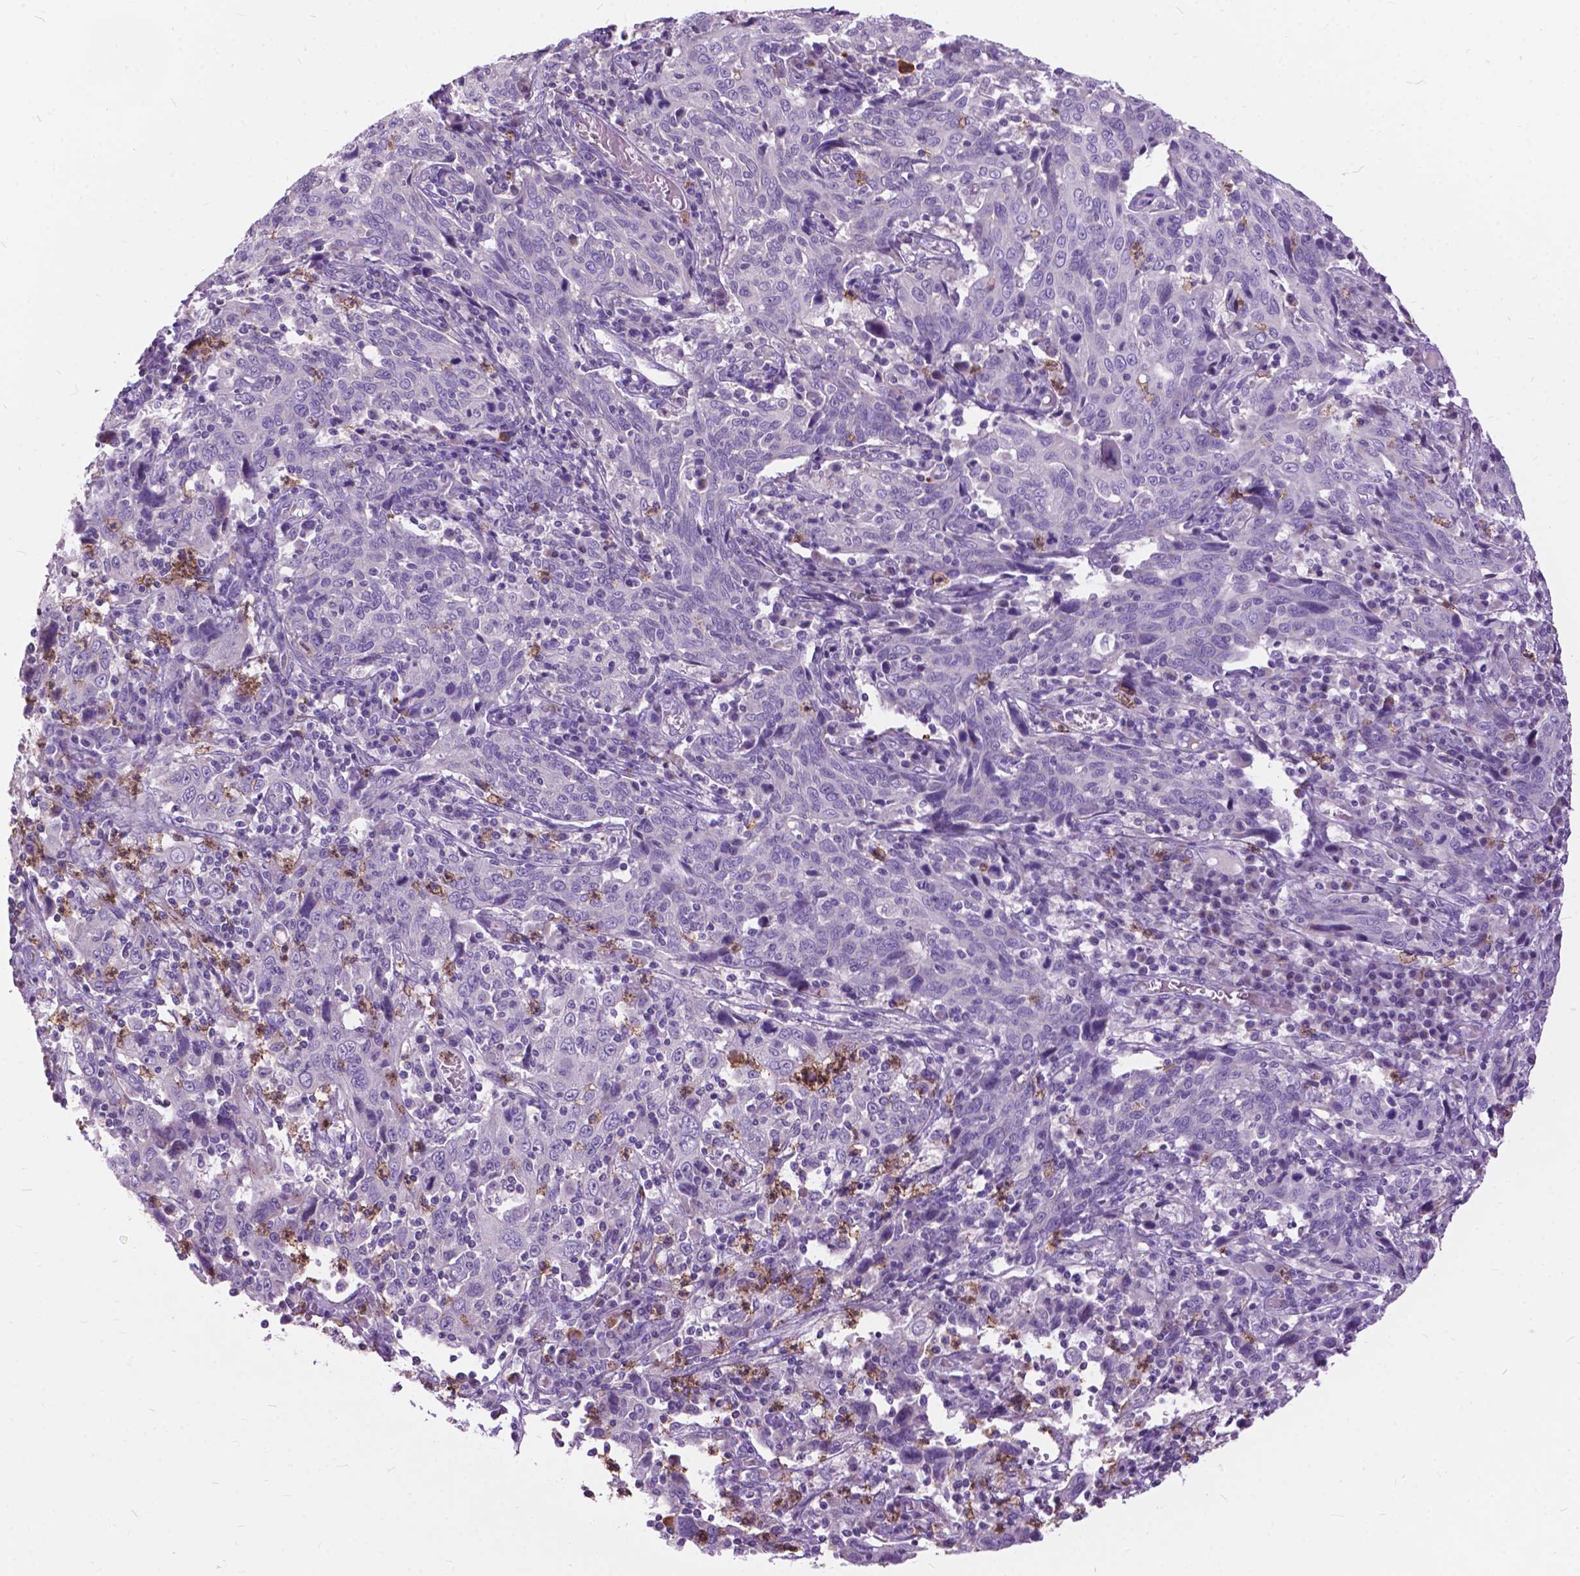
{"staining": {"intensity": "negative", "quantity": "none", "location": "none"}, "tissue": "cervical cancer", "cell_type": "Tumor cells", "image_type": "cancer", "snomed": [{"axis": "morphology", "description": "Squamous cell carcinoma, NOS"}, {"axis": "topography", "description": "Cervix"}], "caption": "Immunohistochemical staining of squamous cell carcinoma (cervical) demonstrates no significant staining in tumor cells.", "gene": "PRR35", "patient": {"sex": "female", "age": 46}}